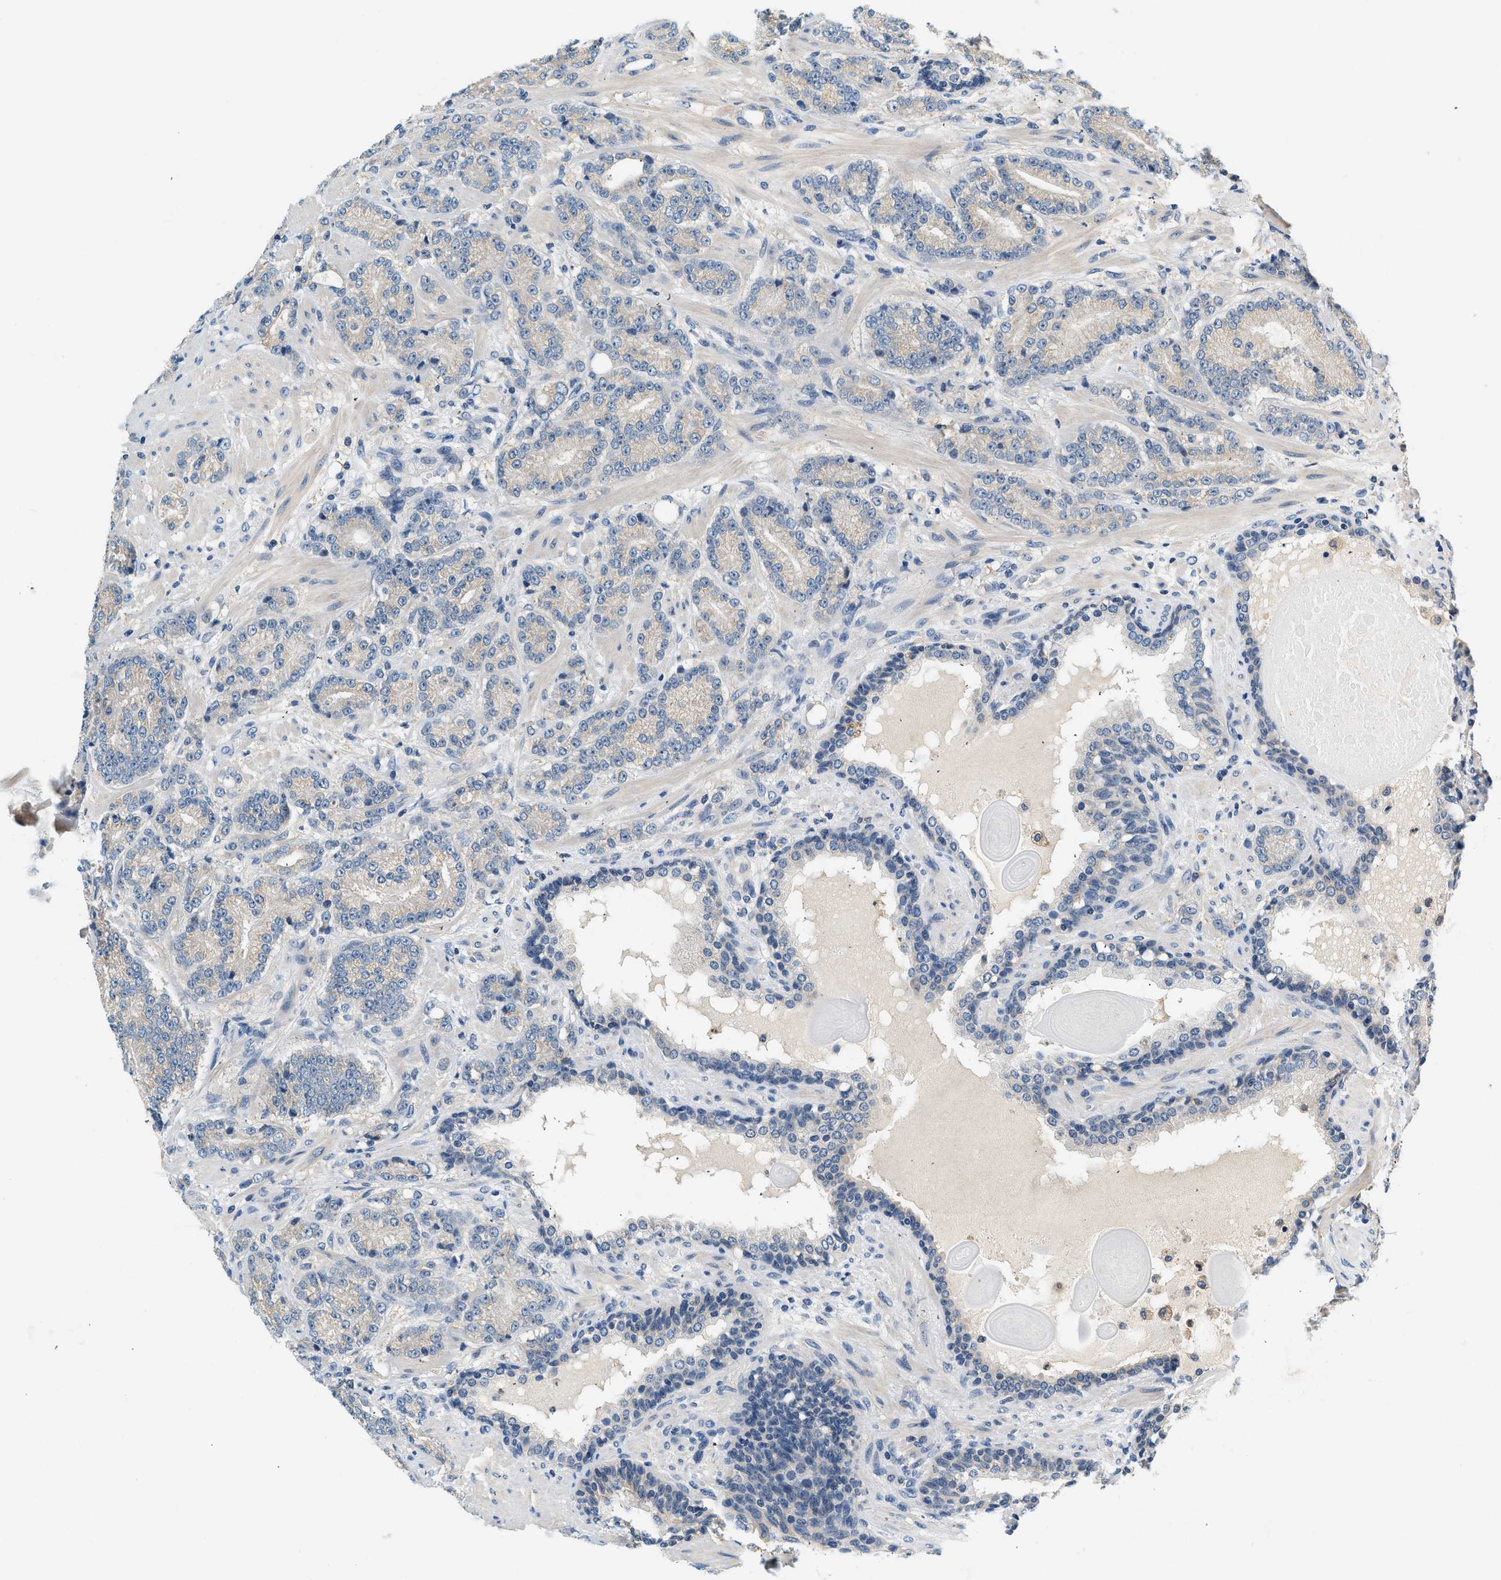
{"staining": {"intensity": "weak", "quantity": "25%-75%", "location": "cytoplasmic/membranous"}, "tissue": "prostate cancer", "cell_type": "Tumor cells", "image_type": "cancer", "snomed": [{"axis": "morphology", "description": "Adenocarcinoma, High grade"}, {"axis": "topography", "description": "Prostate"}], "caption": "Protein staining of prostate high-grade adenocarcinoma tissue demonstrates weak cytoplasmic/membranous expression in about 25%-75% of tumor cells.", "gene": "SLC35E1", "patient": {"sex": "male", "age": 61}}